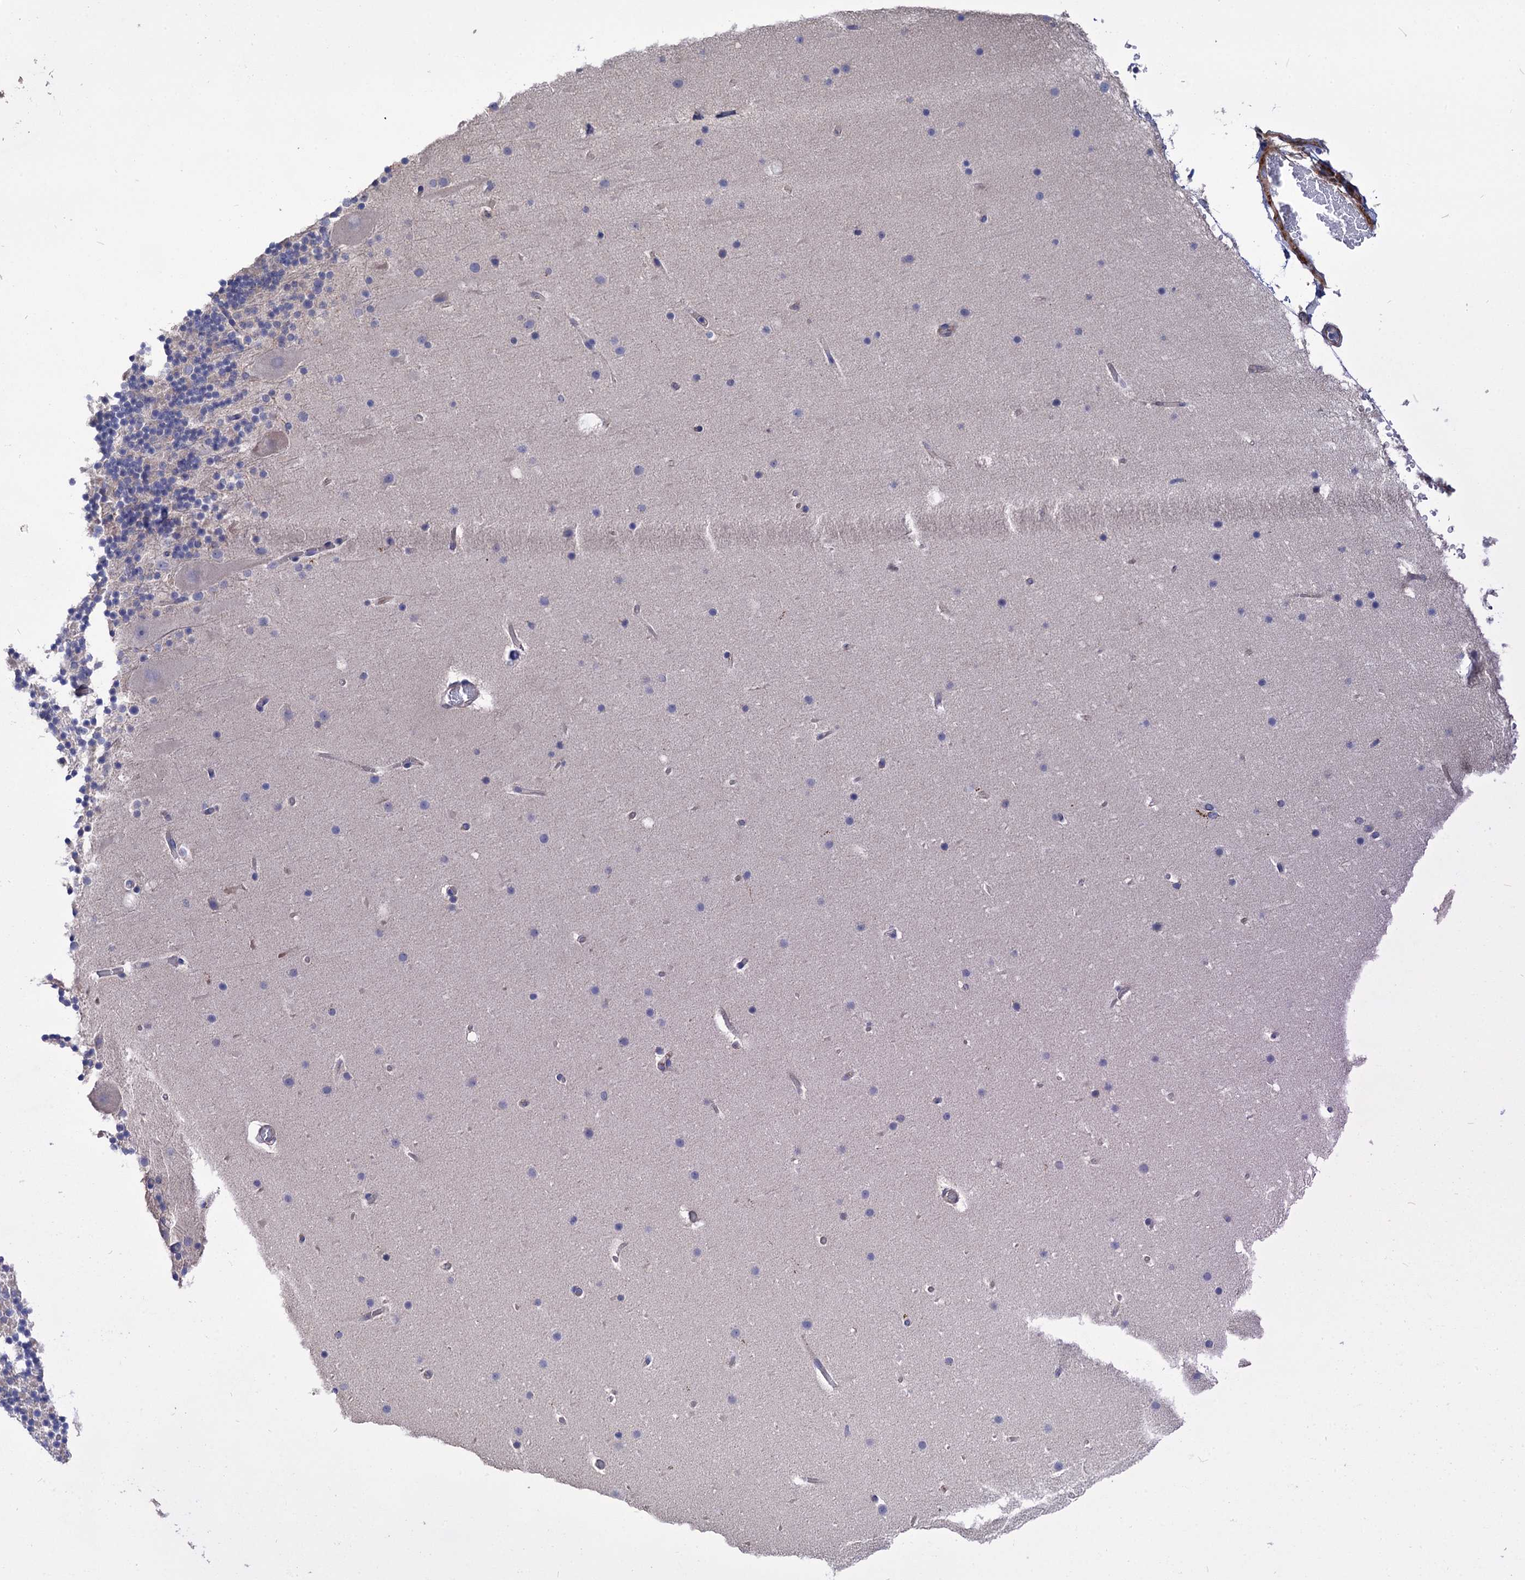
{"staining": {"intensity": "negative", "quantity": "none", "location": "none"}, "tissue": "cerebellum", "cell_type": "Cells in granular layer", "image_type": "normal", "snomed": [{"axis": "morphology", "description": "Normal tissue, NOS"}, {"axis": "topography", "description": "Cerebellum"}], "caption": "Immunohistochemistry photomicrograph of normal cerebellum: human cerebellum stained with DAB (3,3'-diaminobenzidine) reveals no significant protein positivity in cells in granular layer. (IHC, brightfield microscopy, high magnification).", "gene": "NUDCD2", "patient": {"sex": "male", "age": 57}}